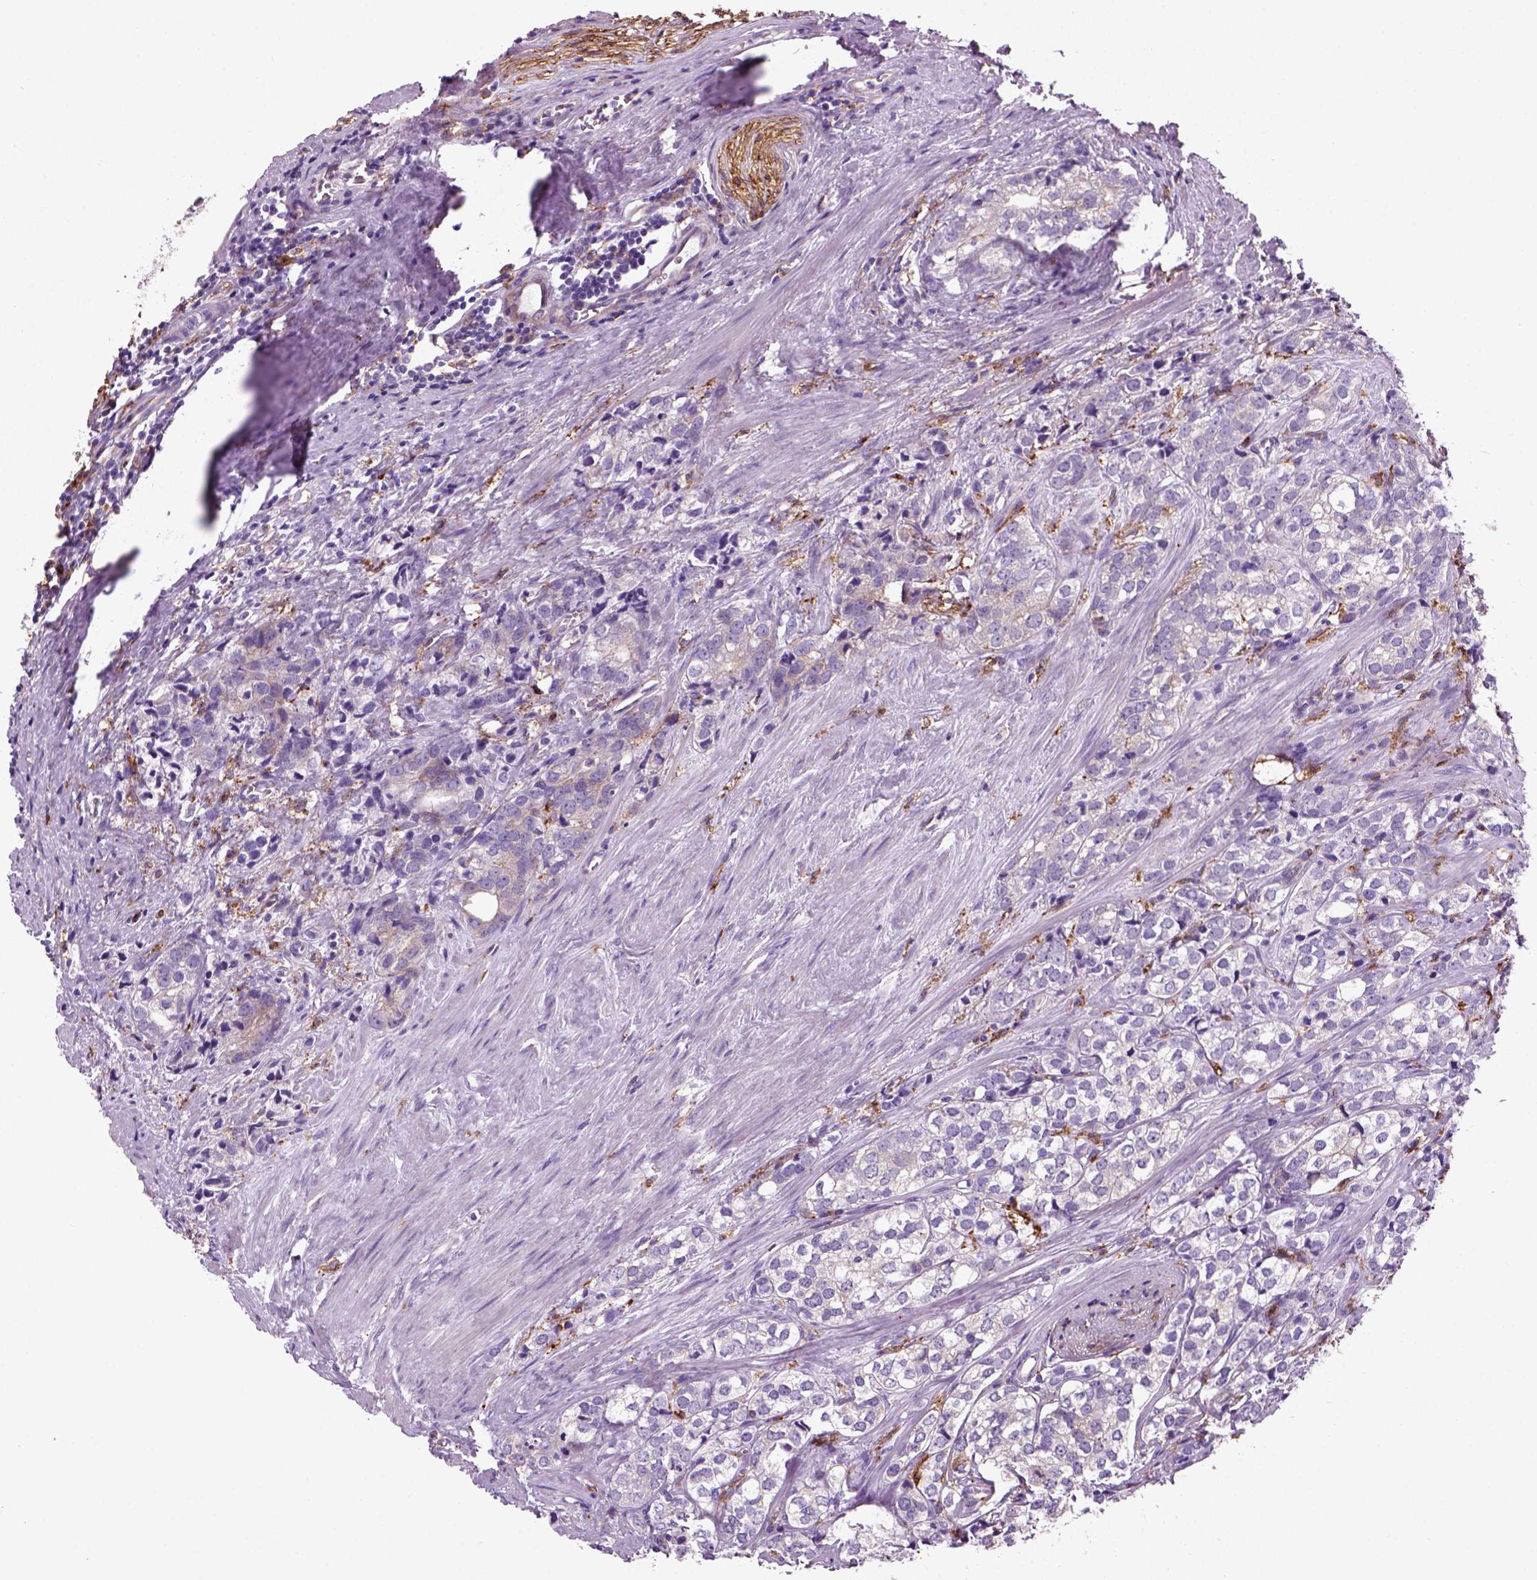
{"staining": {"intensity": "moderate", "quantity": "<25%", "location": "cytoplasmic/membranous"}, "tissue": "prostate cancer", "cell_type": "Tumor cells", "image_type": "cancer", "snomed": [{"axis": "morphology", "description": "Adenocarcinoma, NOS"}, {"axis": "topography", "description": "Prostate and seminal vesicle, NOS"}], "caption": "DAB immunohistochemical staining of human prostate adenocarcinoma shows moderate cytoplasmic/membranous protein expression in about <25% of tumor cells.", "gene": "MARCKS", "patient": {"sex": "male", "age": 63}}